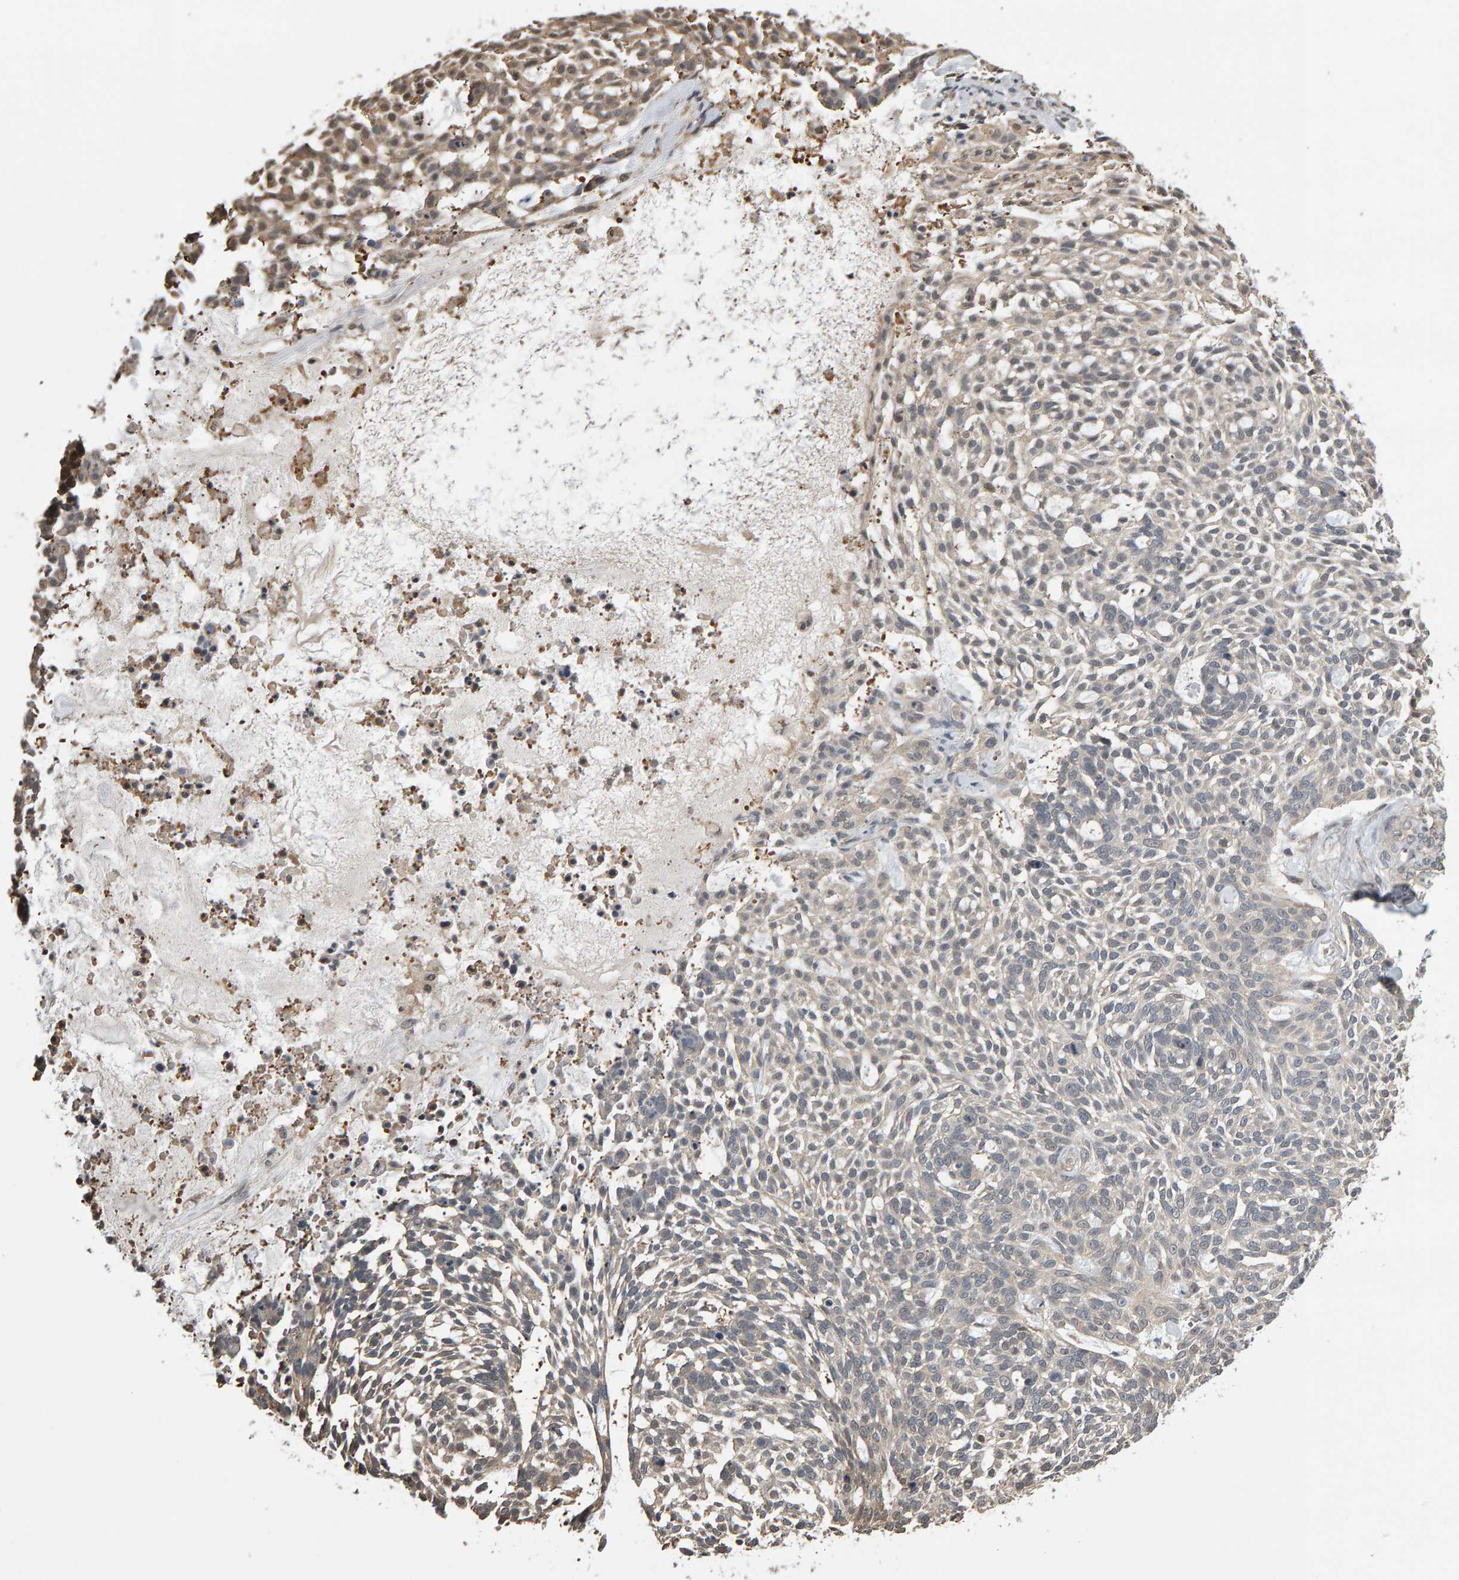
{"staining": {"intensity": "weak", "quantity": "<25%", "location": "cytoplasmic/membranous"}, "tissue": "skin cancer", "cell_type": "Tumor cells", "image_type": "cancer", "snomed": [{"axis": "morphology", "description": "Basal cell carcinoma"}, {"axis": "topography", "description": "Skin"}], "caption": "The histopathology image shows no staining of tumor cells in skin cancer.", "gene": "COASY", "patient": {"sex": "female", "age": 64}}